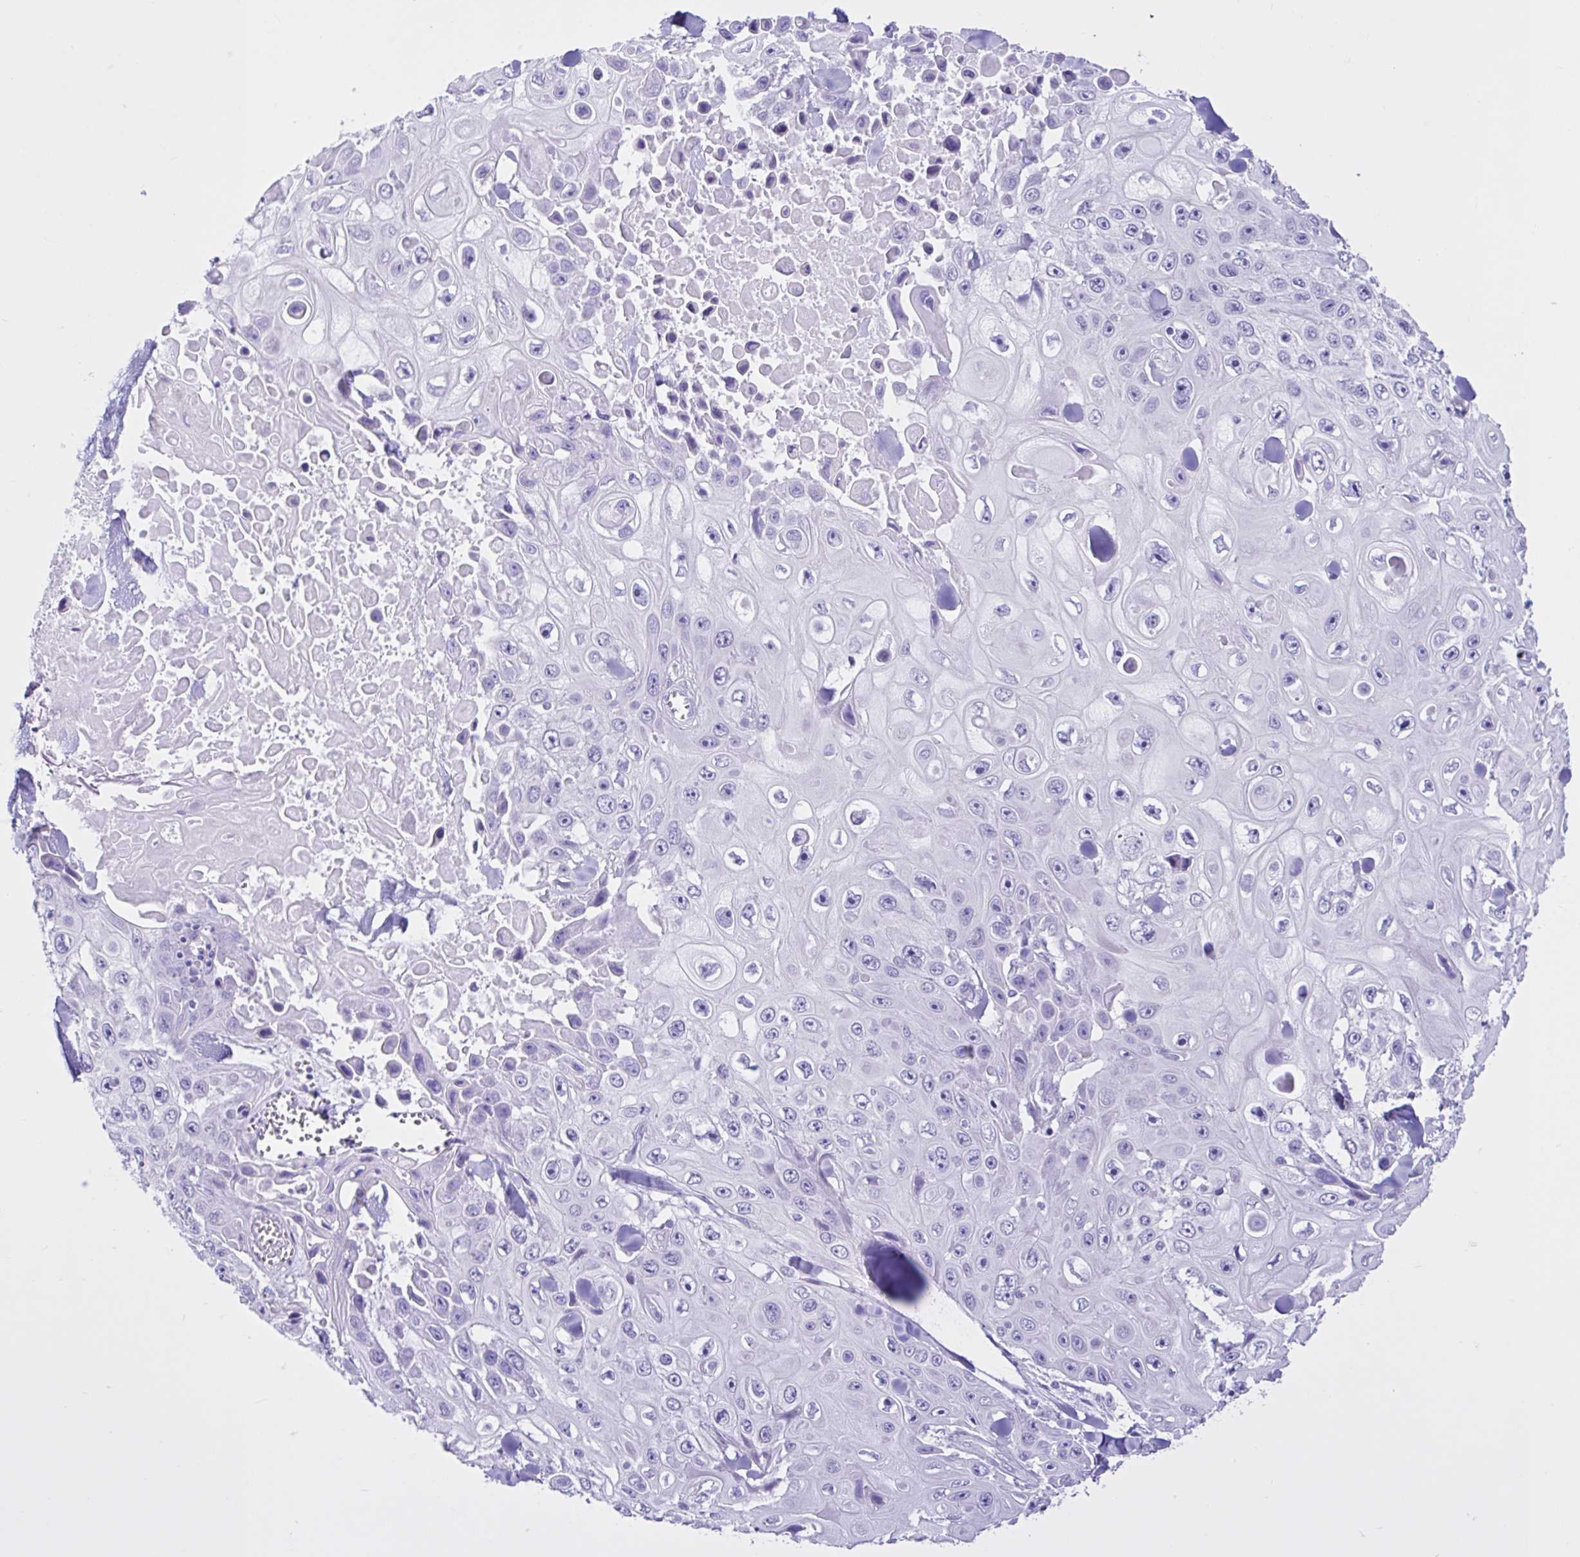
{"staining": {"intensity": "negative", "quantity": "none", "location": "none"}, "tissue": "skin cancer", "cell_type": "Tumor cells", "image_type": "cancer", "snomed": [{"axis": "morphology", "description": "Squamous cell carcinoma, NOS"}, {"axis": "topography", "description": "Skin"}], "caption": "DAB immunohistochemical staining of skin cancer shows no significant staining in tumor cells.", "gene": "CYP19A1", "patient": {"sex": "male", "age": 82}}